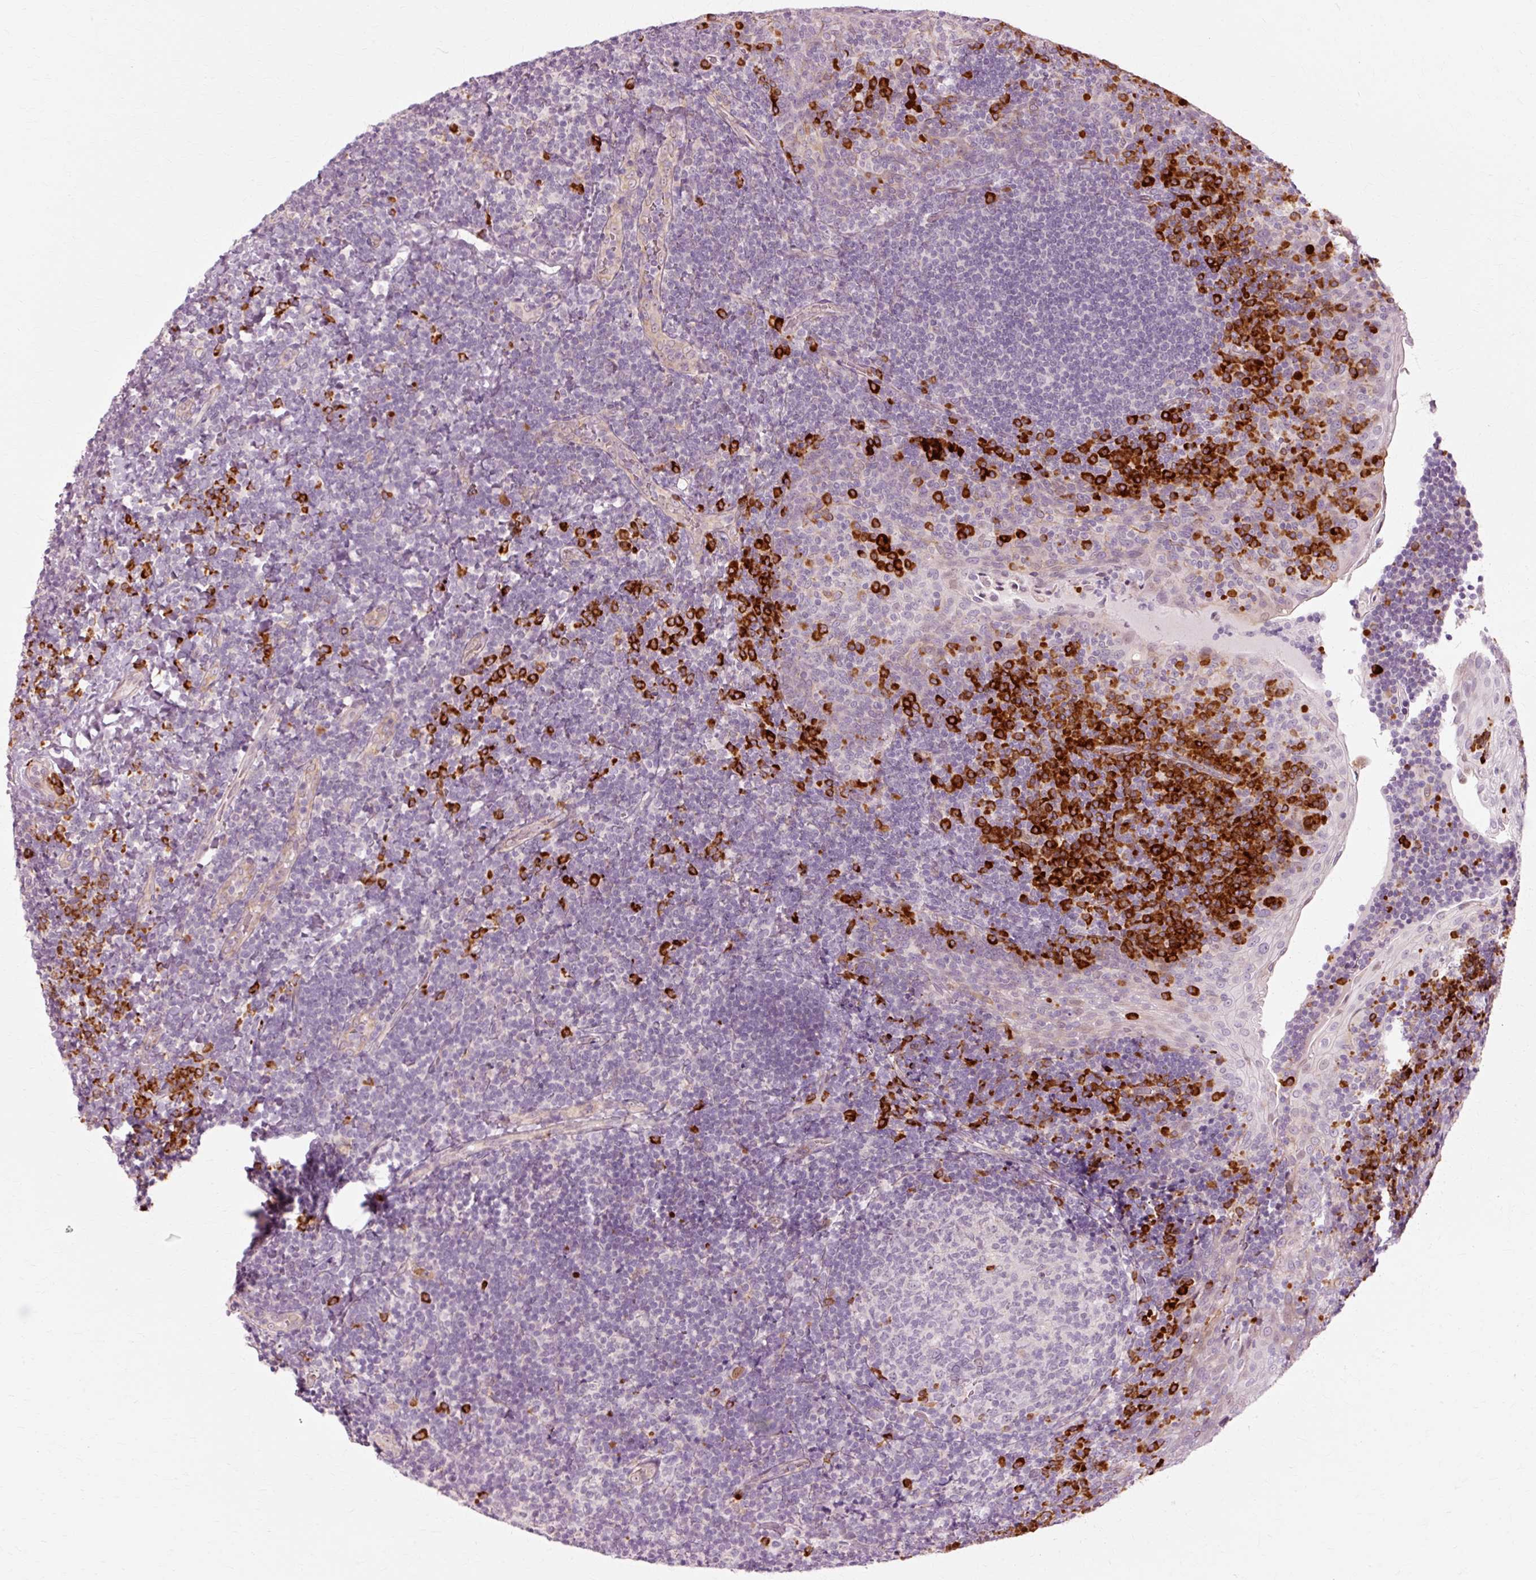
{"staining": {"intensity": "negative", "quantity": "none", "location": "none"}, "tissue": "tonsil", "cell_type": "Germinal center cells", "image_type": "normal", "snomed": [{"axis": "morphology", "description": "Normal tissue, NOS"}, {"axis": "topography", "description": "Tonsil"}], "caption": "High power microscopy image of an immunohistochemistry micrograph of normal tonsil, revealing no significant positivity in germinal center cells.", "gene": "RANBP2", "patient": {"sex": "male", "age": 17}}